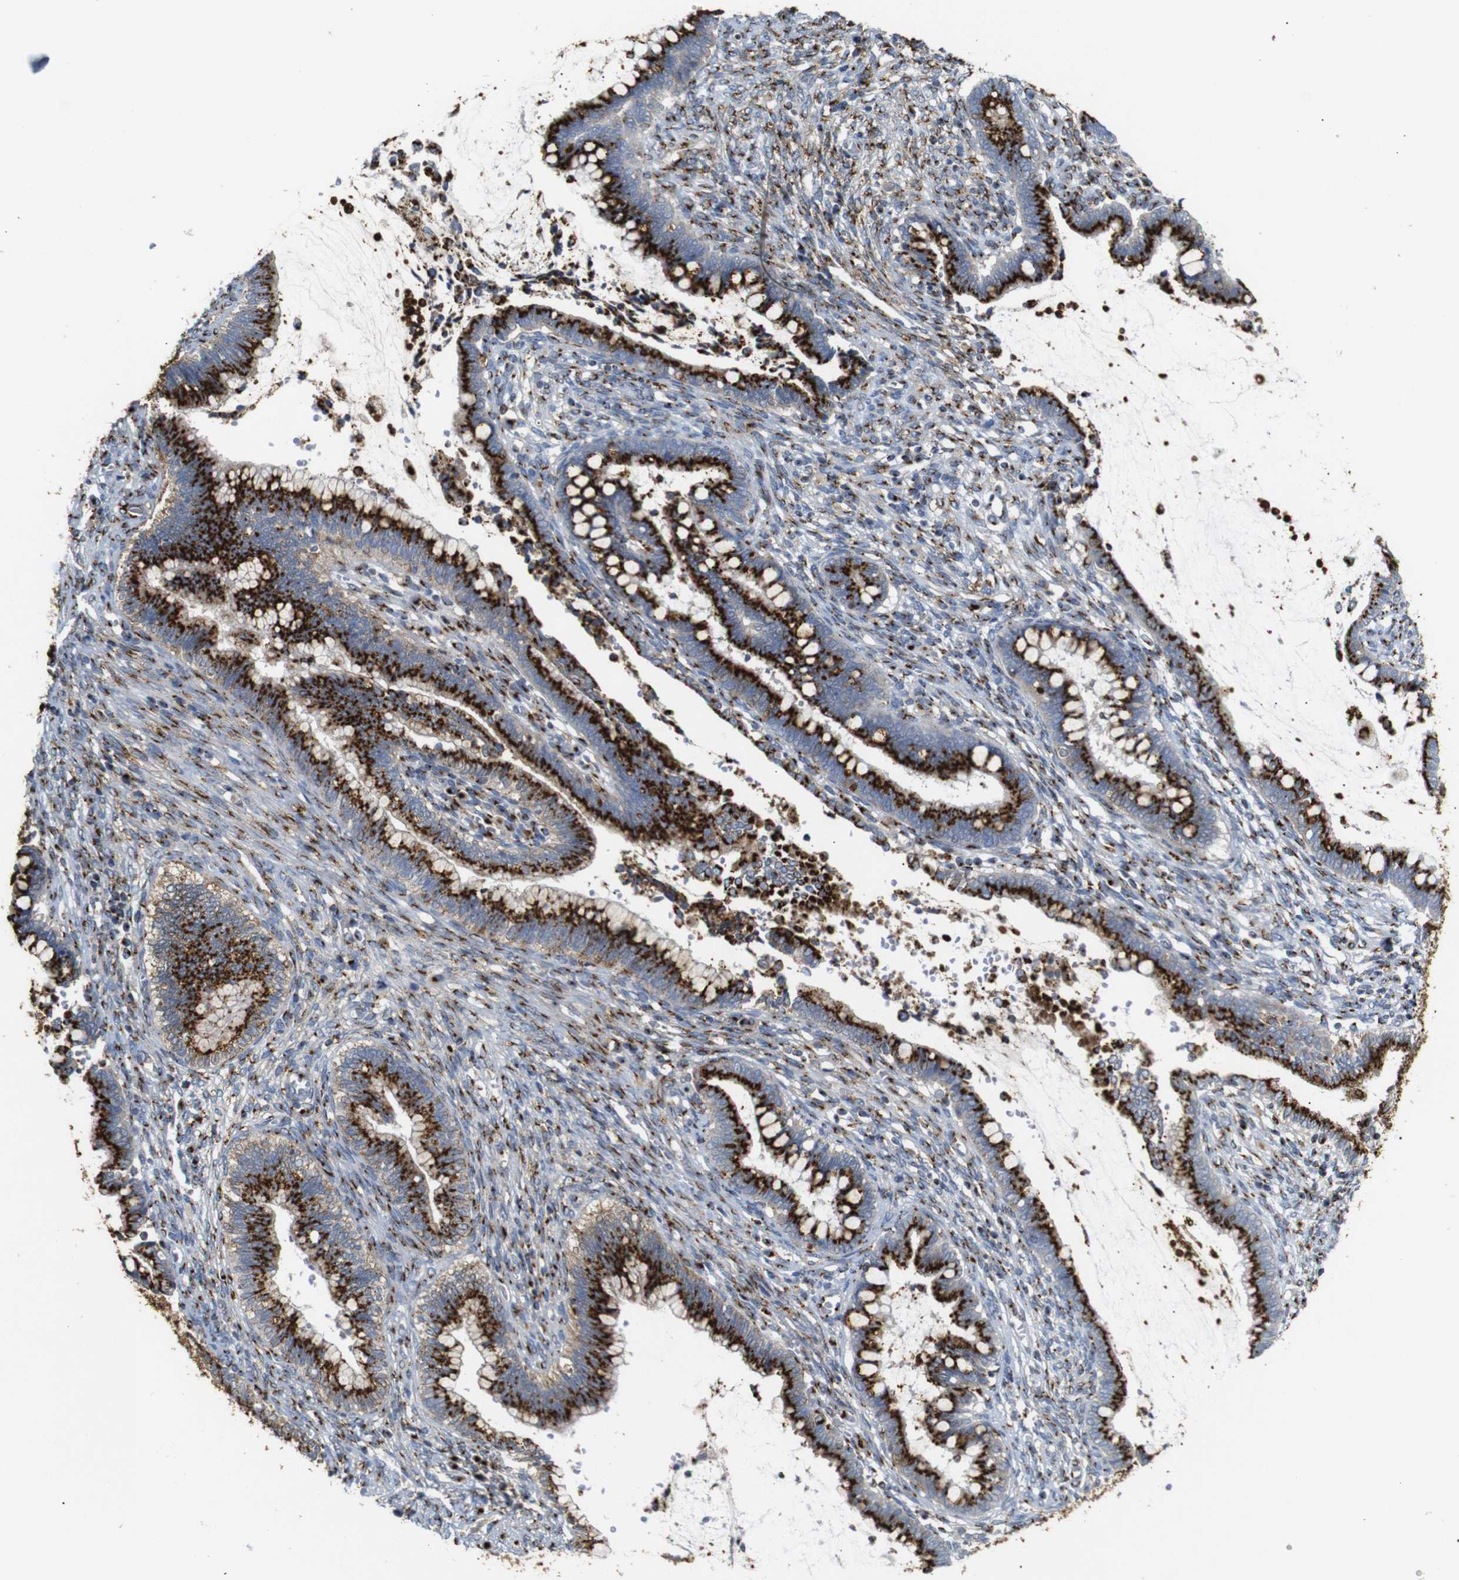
{"staining": {"intensity": "strong", "quantity": ">75%", "location": "cytoplasmic/membranous"}, "tissue": "cervical cancer", "cell_type": "Tumor cells", "image_type": "cancer", "snomed": [{"axis": "morphology", "description": "Adenocarcinoma, NOS"}, {"axis": "topography", "description": "Cervix"}], "caption": "Protein positivity by immunohistochemistry (IHC) reveals strong cytoplasmic/membranous positivity in about >75% of tumor cells in cervical cancer (adenocarcinoma). Immunohistochemistry (ihc) stains the protein of interest in brown and the nuclei are stained blue.", "gene": "TGOLN2", "patient": {"sex": "female", "age": 44}}